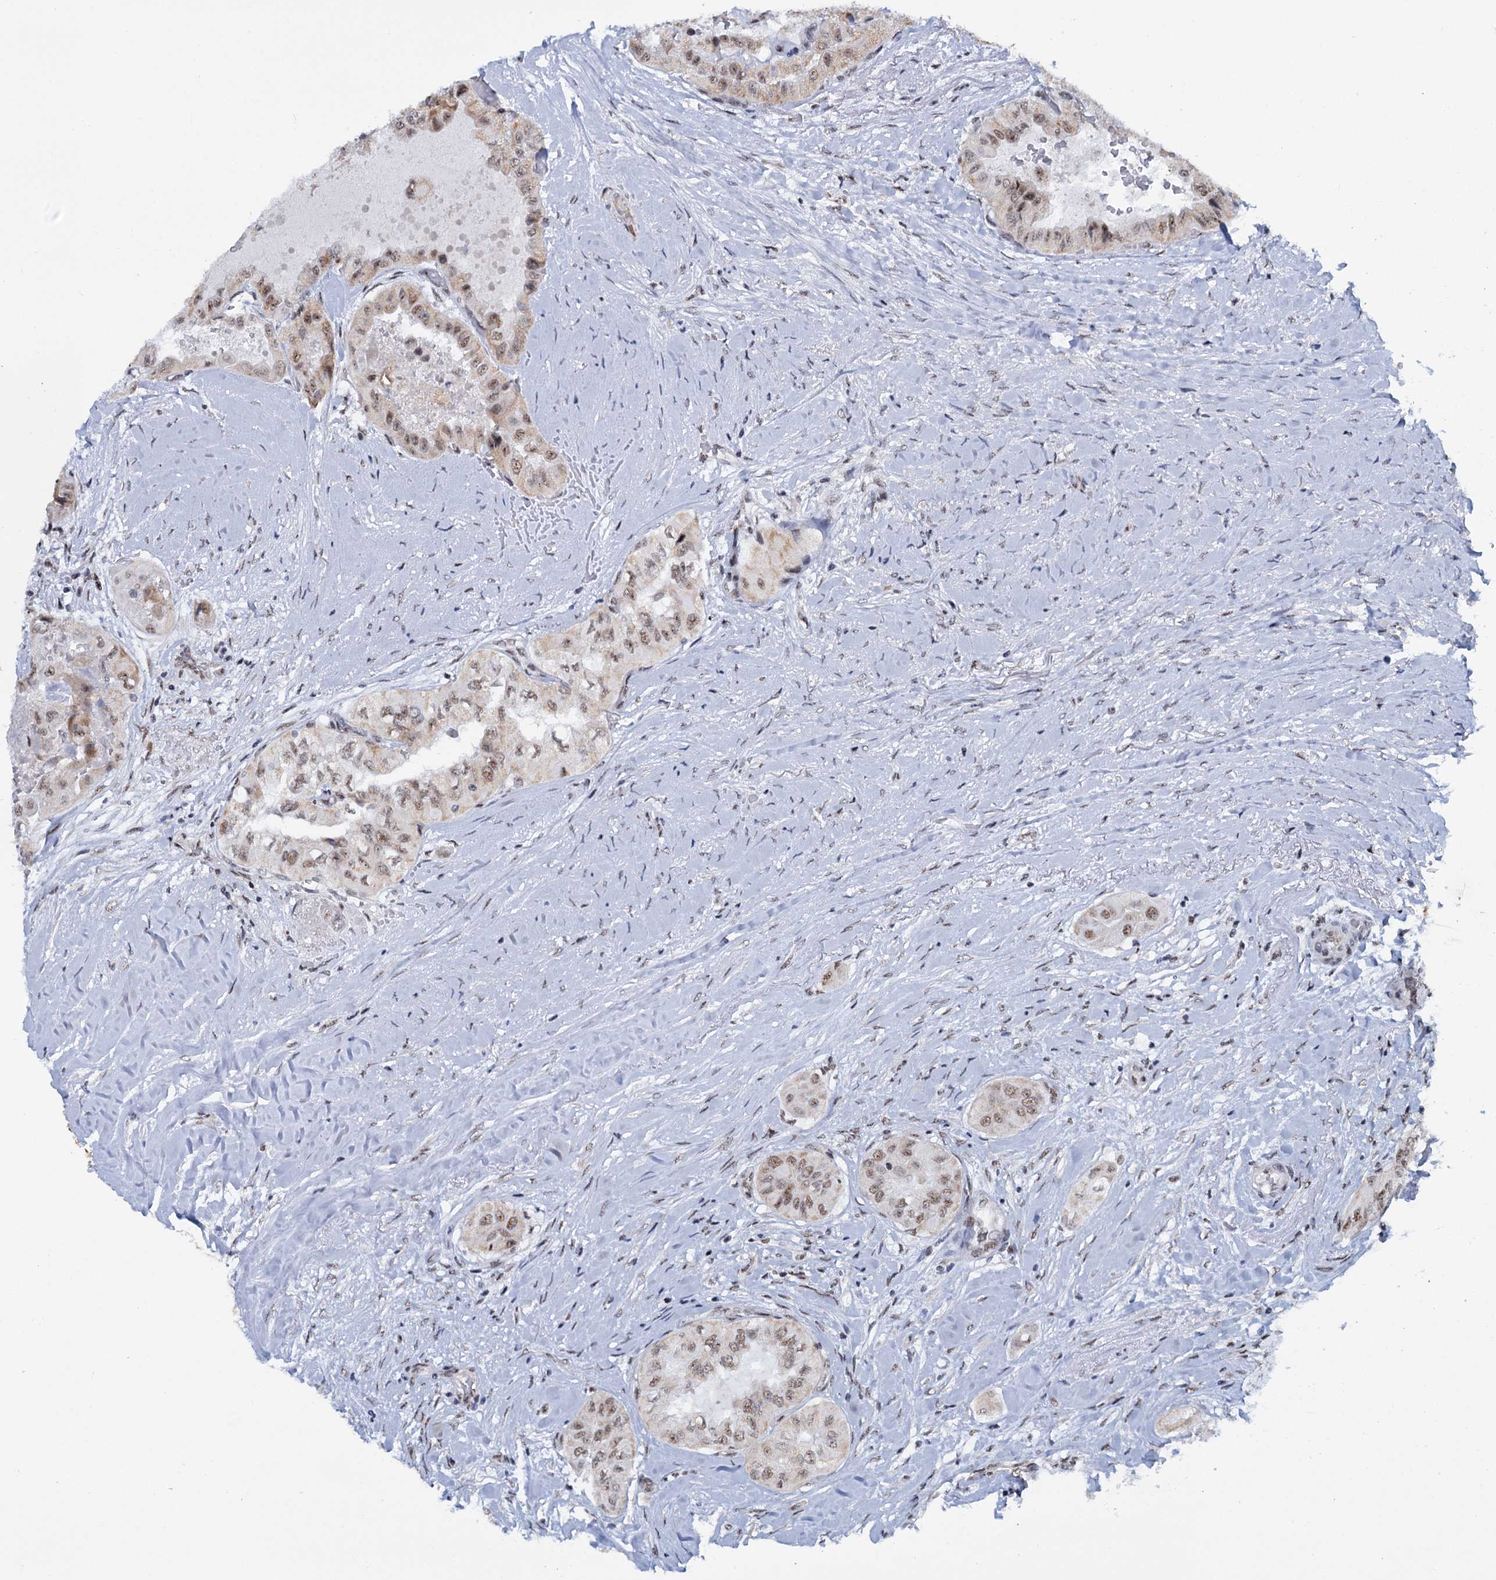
{"staining": {"intensity": "moderate", "quantity": ">75%", "location": "nuclear"}, "tissue": "thyroid cancer", "cell_type": "Tumor cells", "image_type": "cancer", "snomed": [{"axis": "morphology", "description": "Papillary adenocarcinoma, NOS"}, {"axis": "topography", "description": "Thyroid gland"}], "caption": "IHC of human thyroid cancer shows medium levels of moderate nuclear staining in approximately >75% of tumor cells.", "gene": "SREK1", "patient": {"sex": "female", "age": 59}}